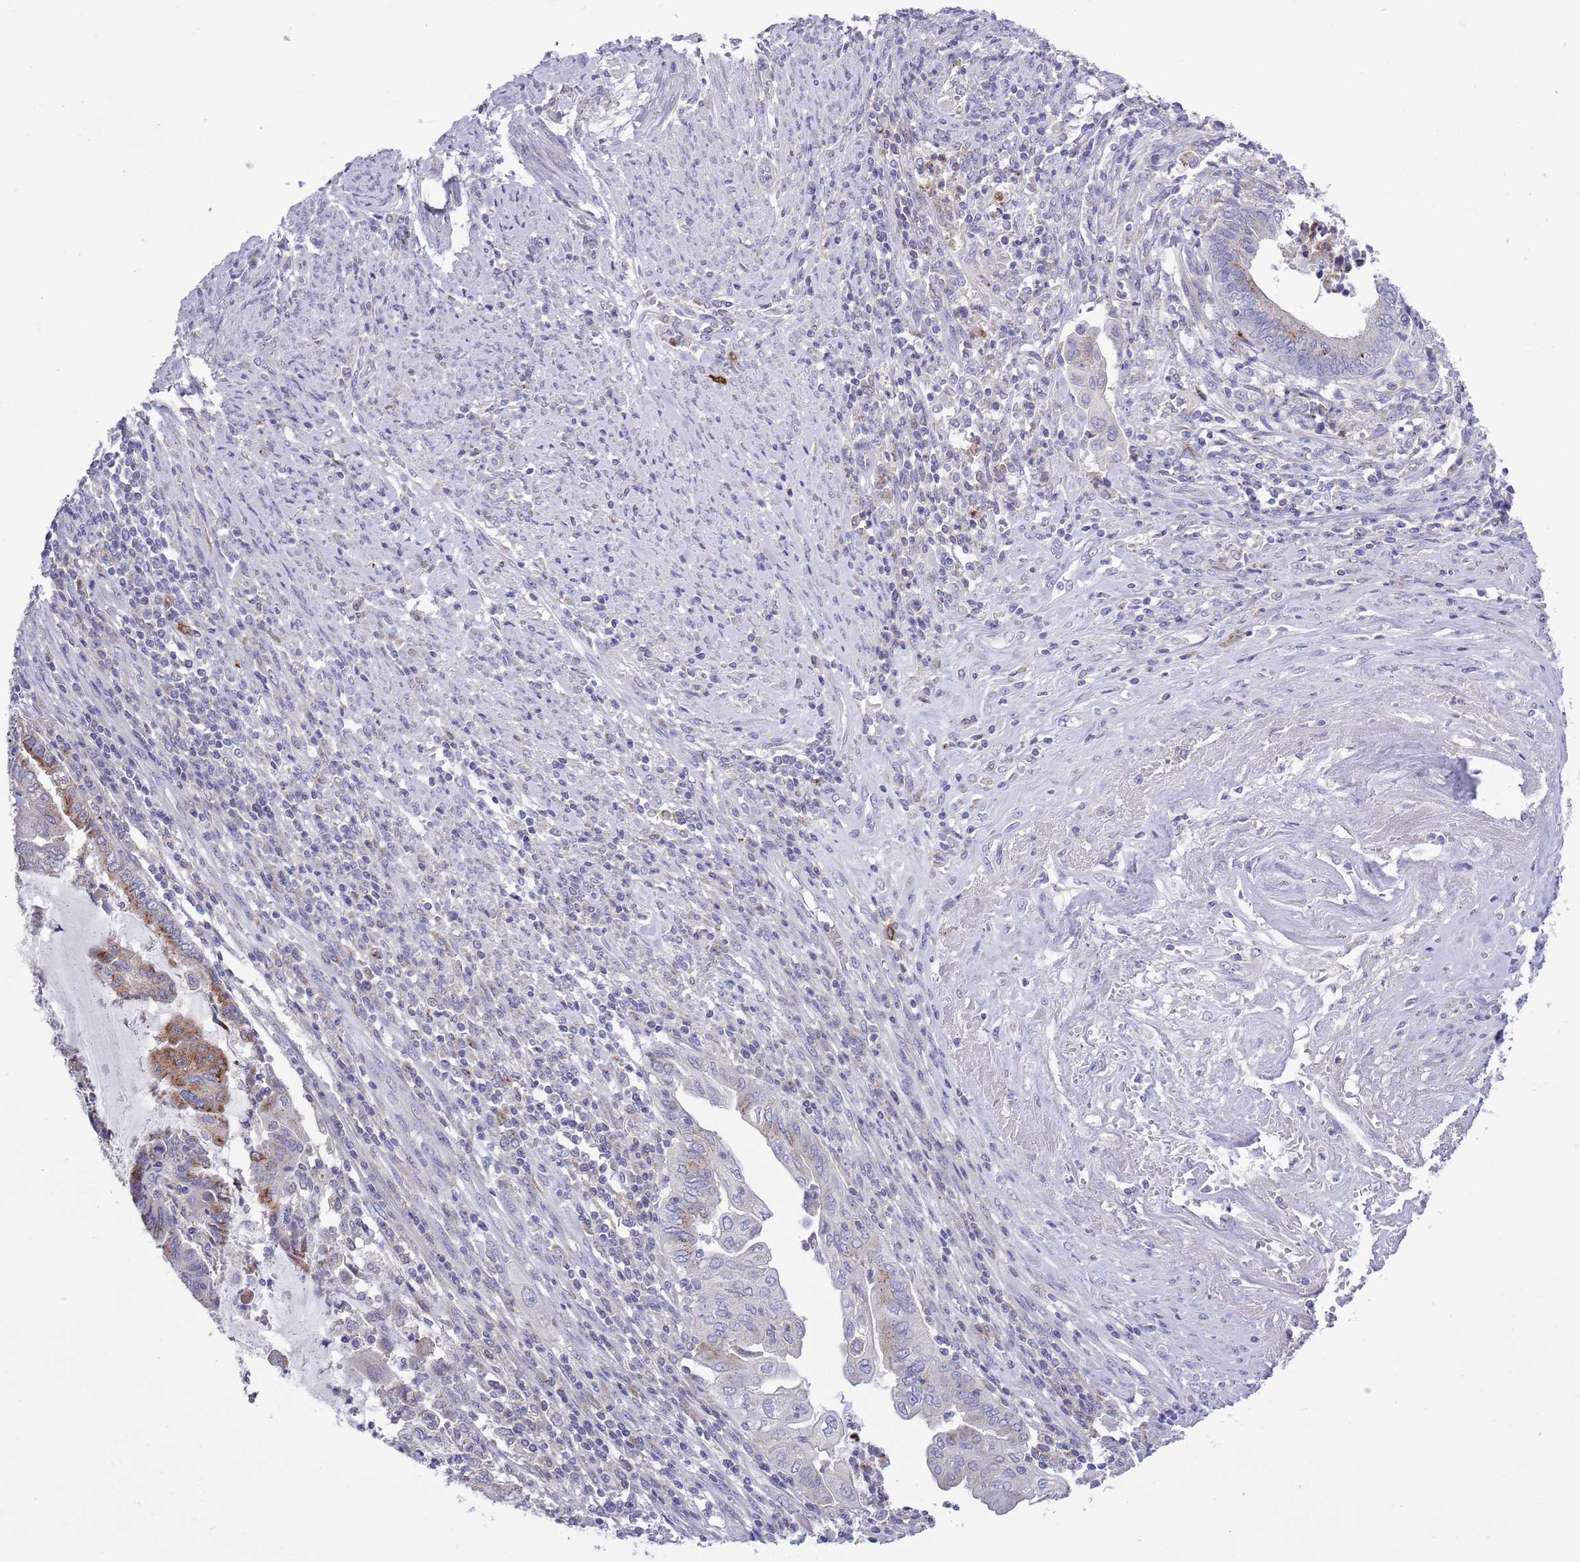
{"staining": {"intensity": "moderate", "quantity": "<25%", "location": "cytoplasmic/membranous"}, "tissue": "endometrial cancer", "cell_type": "Tumor cells", "image_type": "cancer", "snomed": [{"axis": "morphology", "description": "Adenocarcinoma, NOS"}, {"axis": "topography", "description": "Uterus"}, {"axis": "topography", "description": "Endometrium"}], "caption": "Endometrial adenocarcinoma tissue exhibits moderate cytoplasmic/membranous expression in approximately <25% of tumor cells, visualized by immunohistochemistry.", "gene": "ACSBG1", "patient": {"sex": "female", "age": 70}}